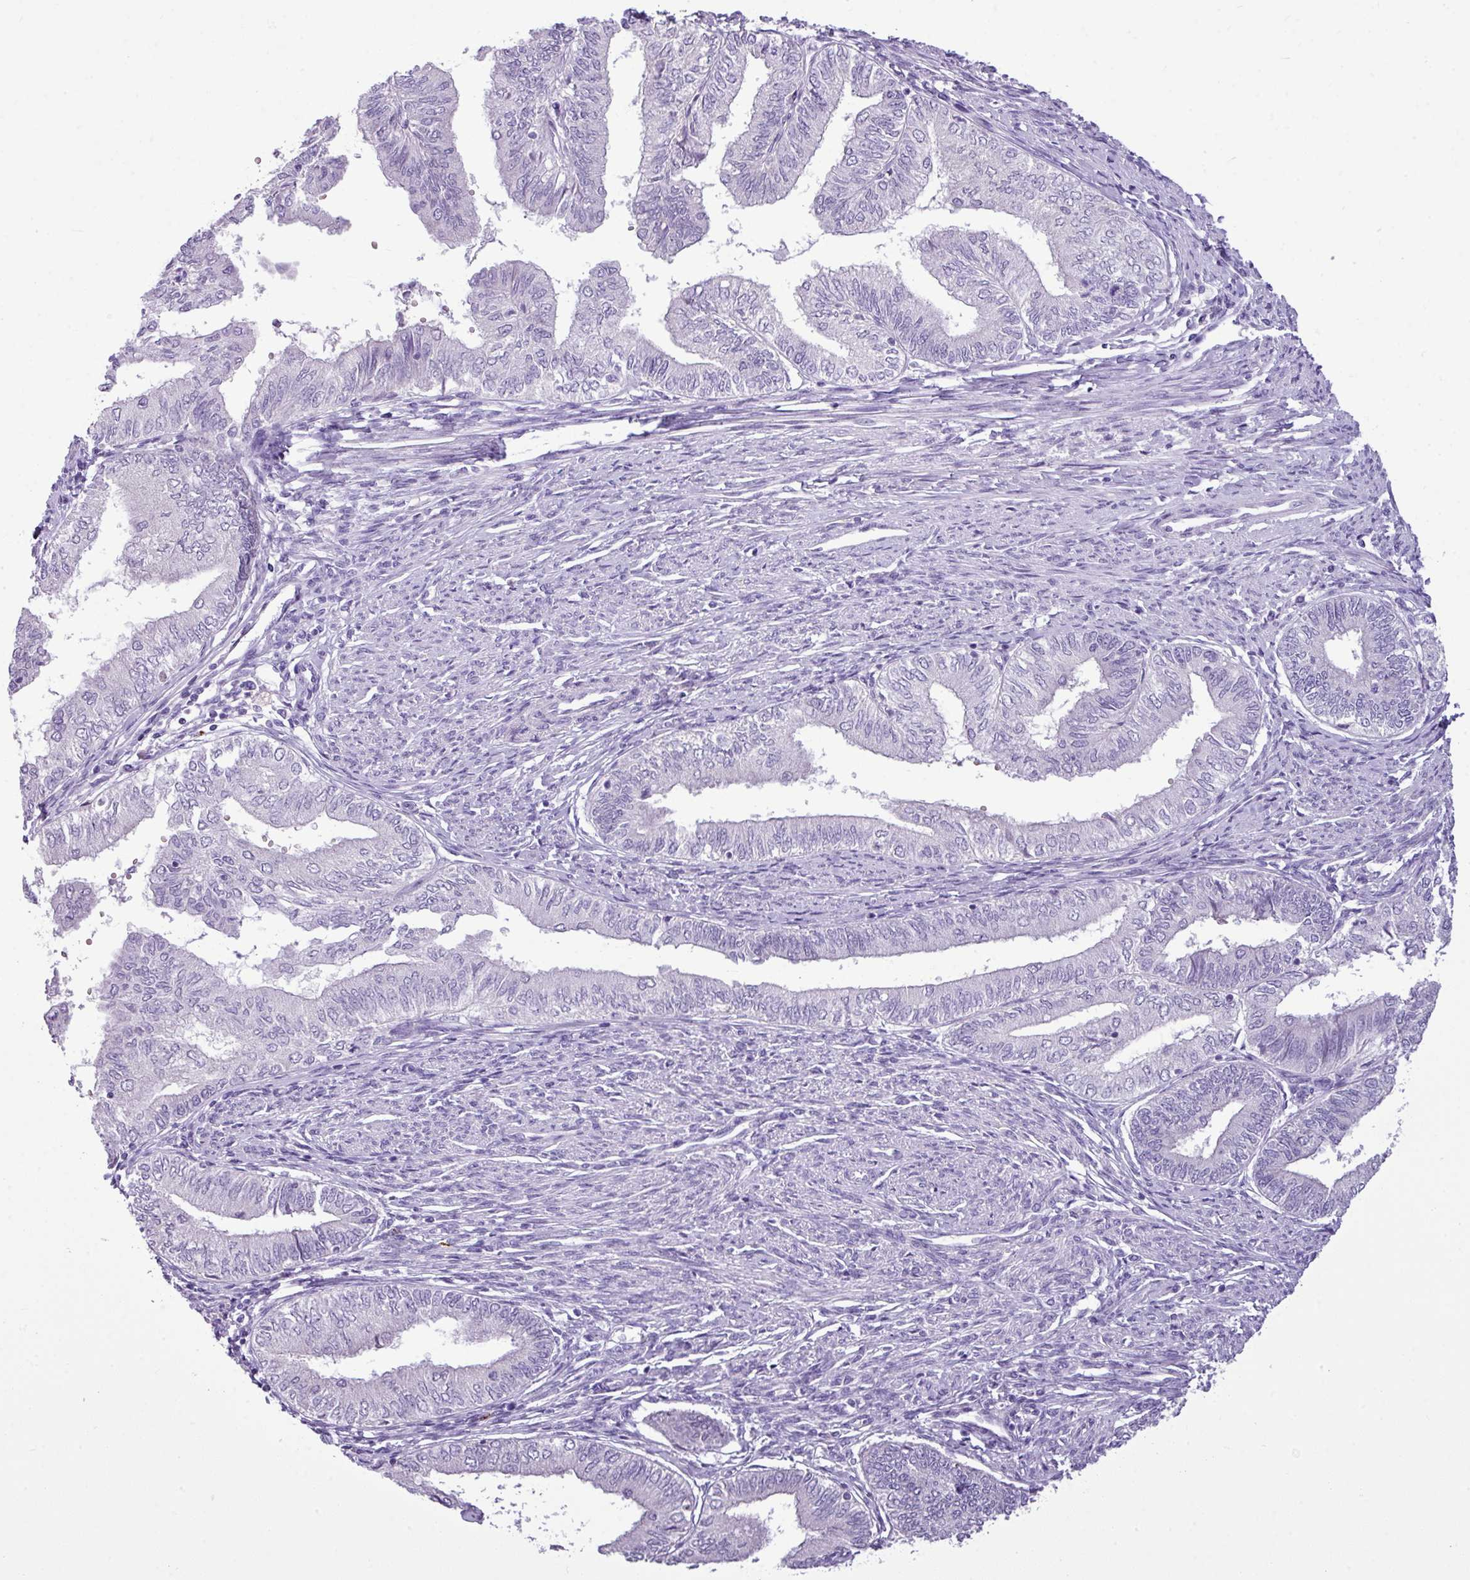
{"staining": {"intensity": "negative", "quantity": "none", "location": "none"}, "tissue": "endometrial cancer", "cell_type": "Tumor cells", "image_type": "cancer", "snomed": [{"axis": "morphology", "description": "Adenocarcinoma, NOS"}, {"axis": "topography", "description": "Endometrium"}], "caption": "IHC of human endometrial cancer reveals no expression in tumor cells.", "gene": "IL17A", "patient": {"sex": "female", "age": 66}}